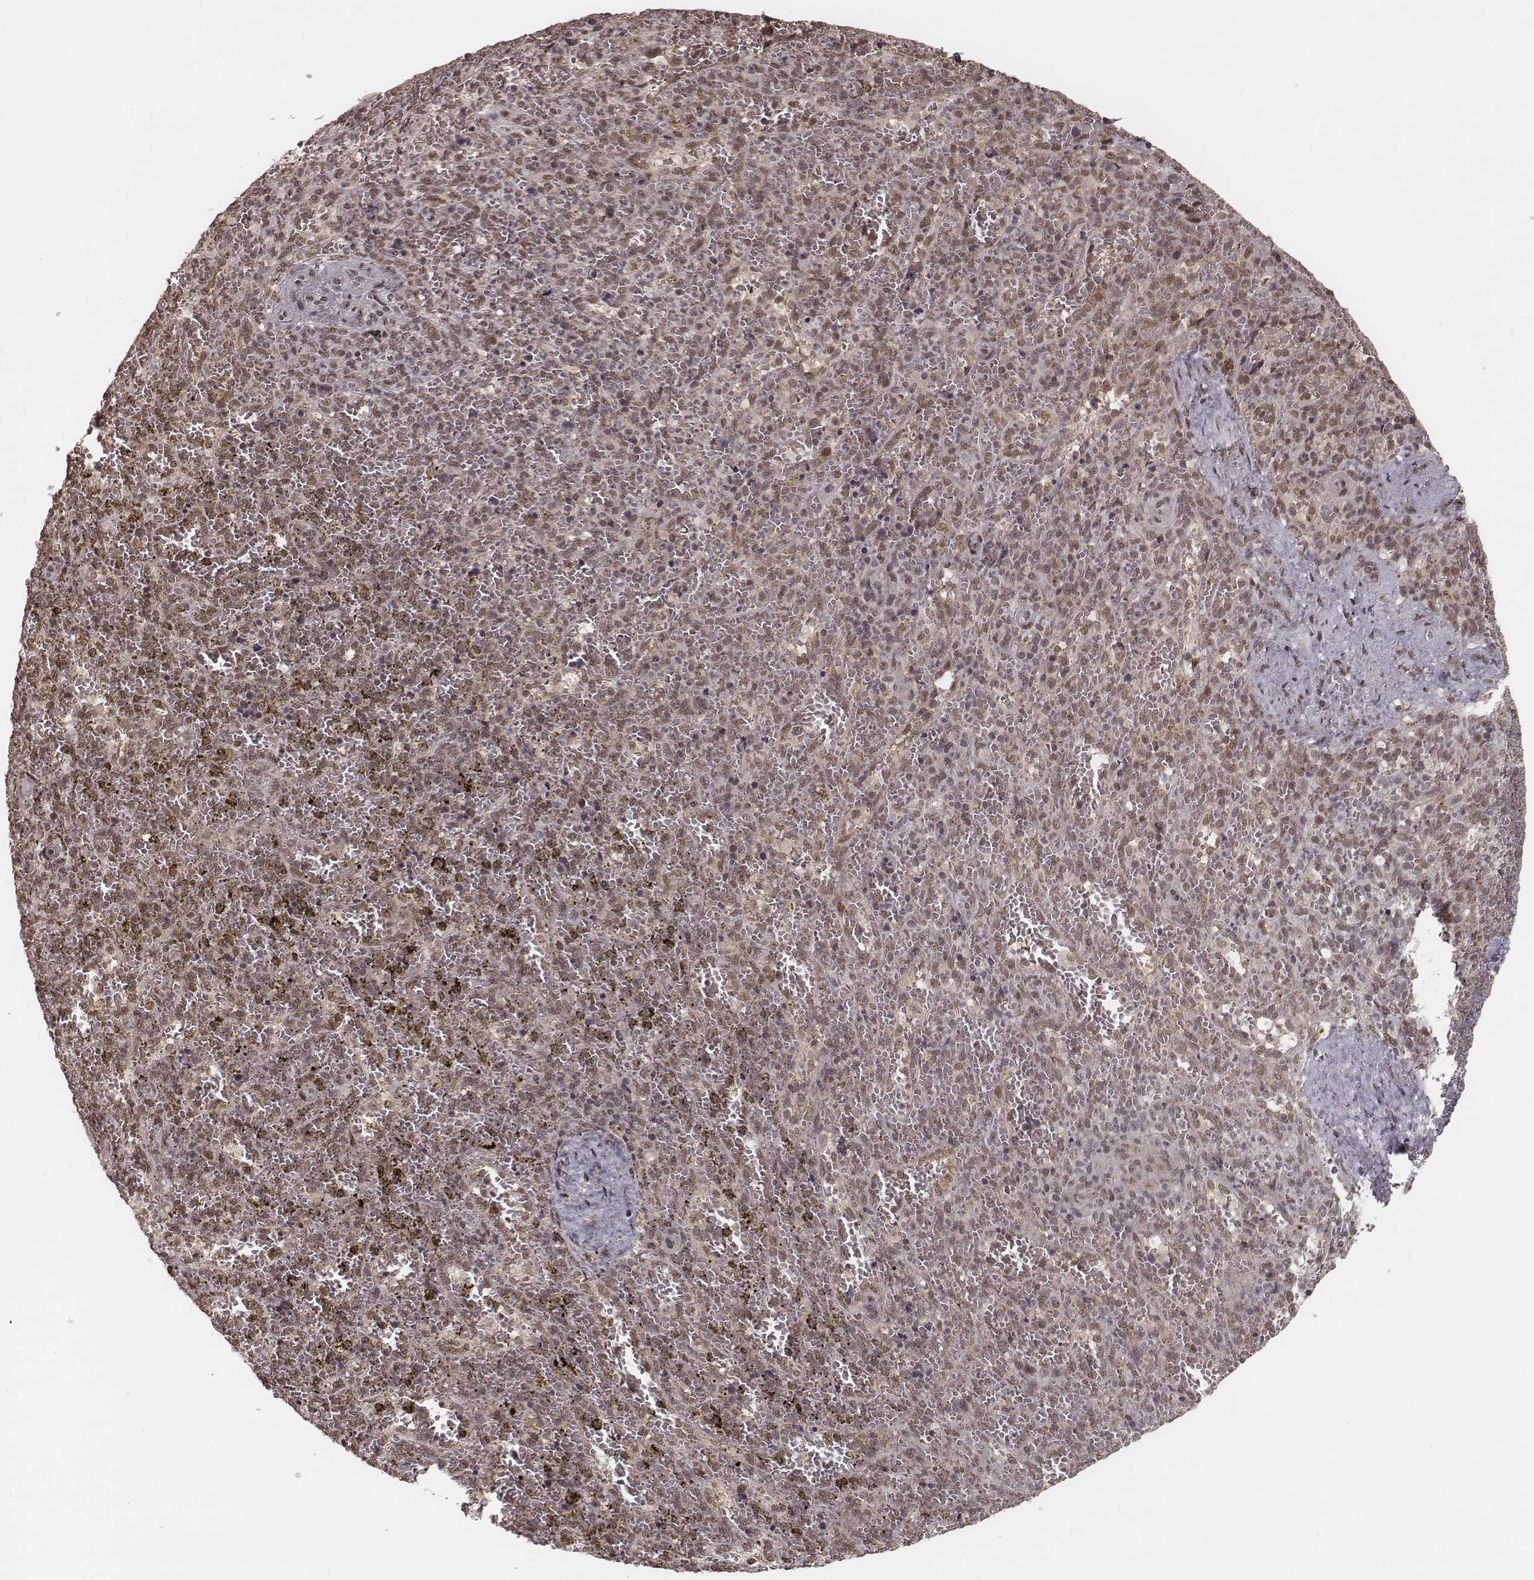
{"staining": {"intensity": "weak", "quantity": ">75%", "location": "nuclear"}, "tissue": "spleen", "cell_type": "Cells in red pulp", "image_type": "normal", "snomed": [{"axis": "morphology", "description": "Normal tissue, NOS"}, {"axis": "topography", "description": "Spleen"}], "caption": "Weak nuclear staining for a protein is identified in about >75% of cells in red pulp of normal spleen using immunohistochemistry (IHC).", "gene": "HMGA2", "patient": {"sex": "female", "age": 50}}